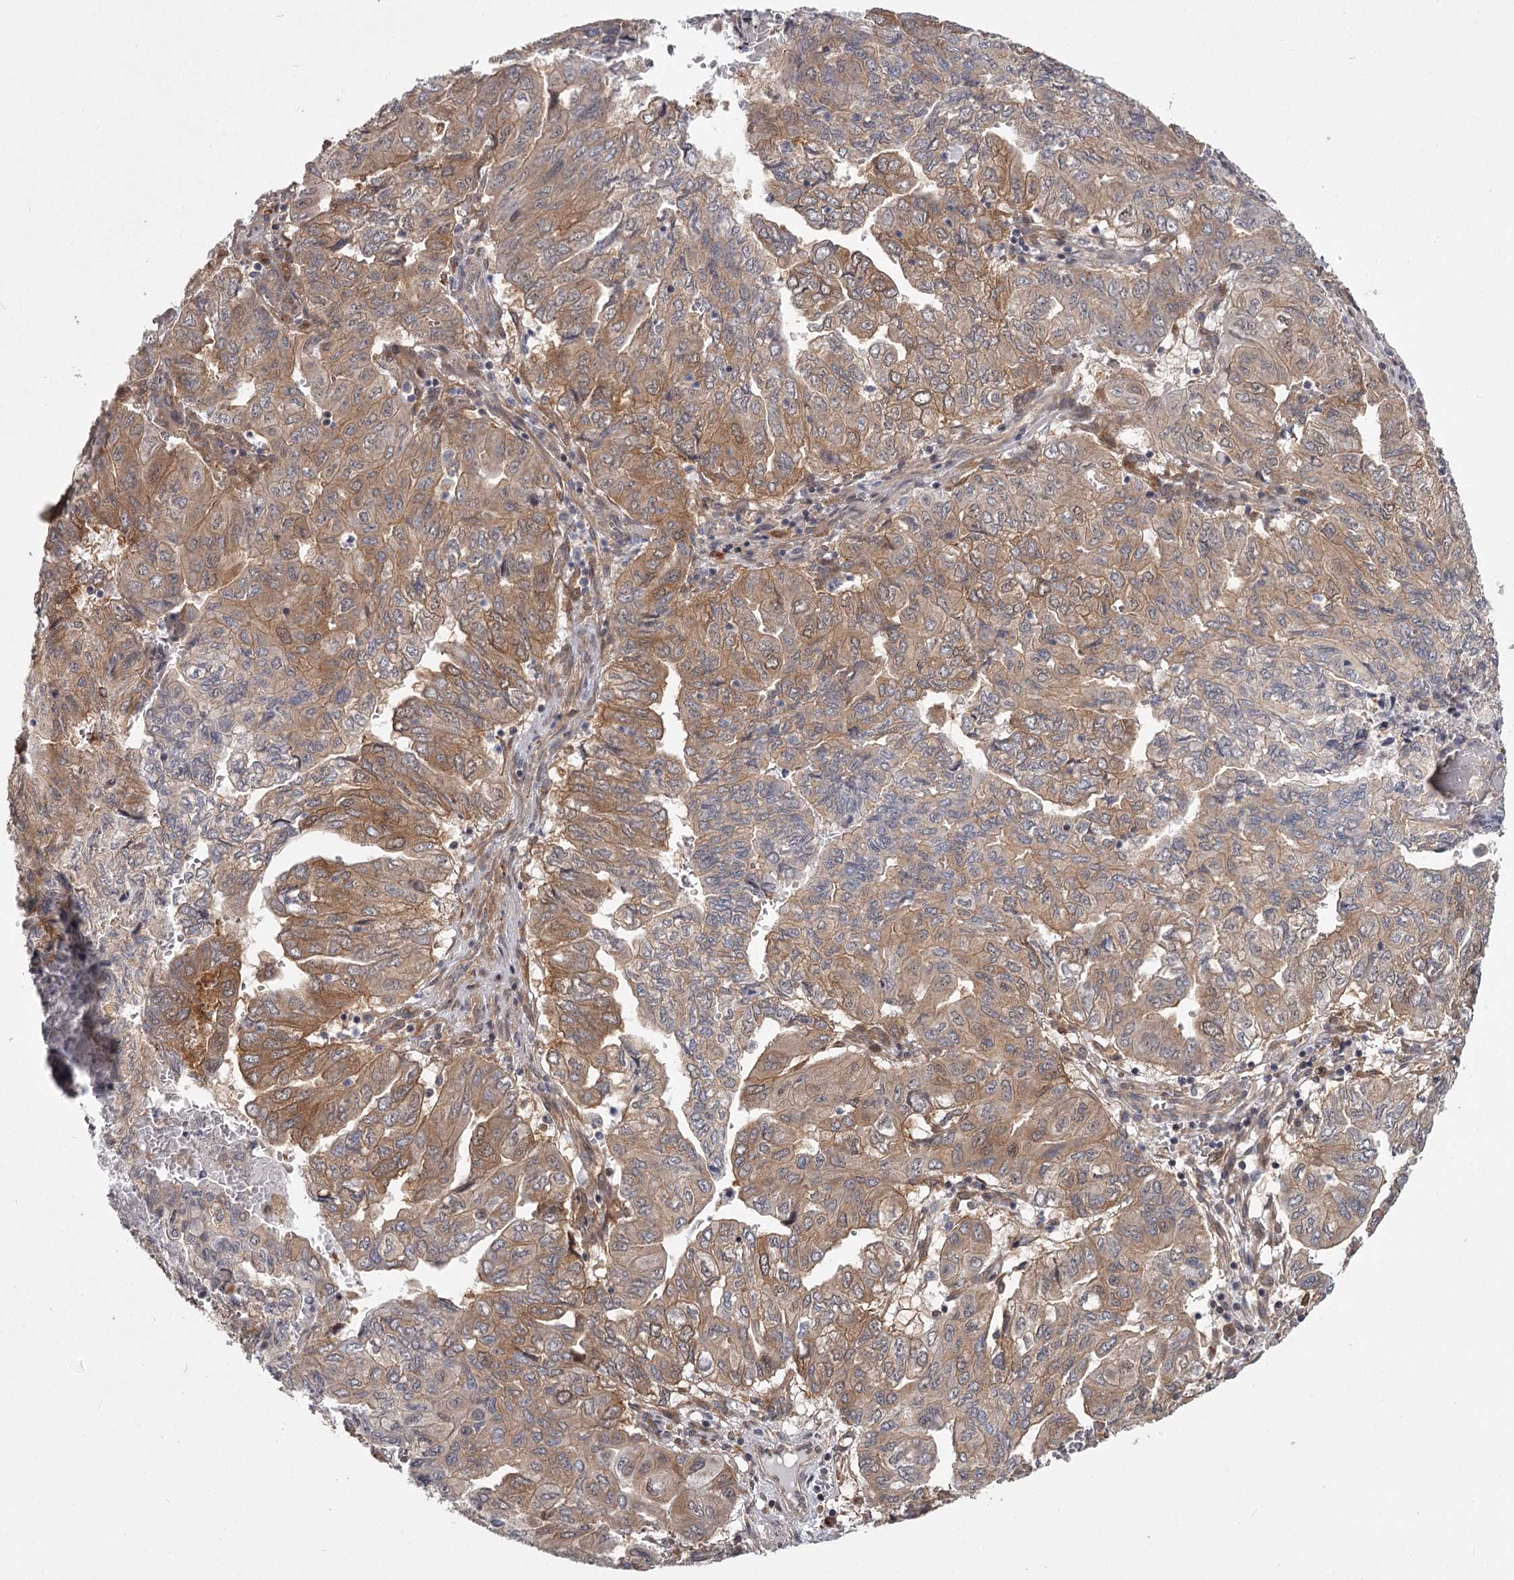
{"staining": {"intensity": "moderate", "quantity": ">75%", "location": "cytoplasmic/membranous"}, "tissue": "pancreatic cancer", "cell_type": "Tumor cells", "image_type": "cancer", "snomed": [{"axis": "morphology", "description": "Adenocarcinoma, NOS"}, {"axis": "topography", "description": "Pancreas"}], "caption": "Protein expression analysis of human pancreatic adenocarcinoma reveals moderate cytoplasmic/membranous expression in about >75% of tumor cells.", "gene": "CCNG2", "patient": {"sex": "male", "age": 51}}